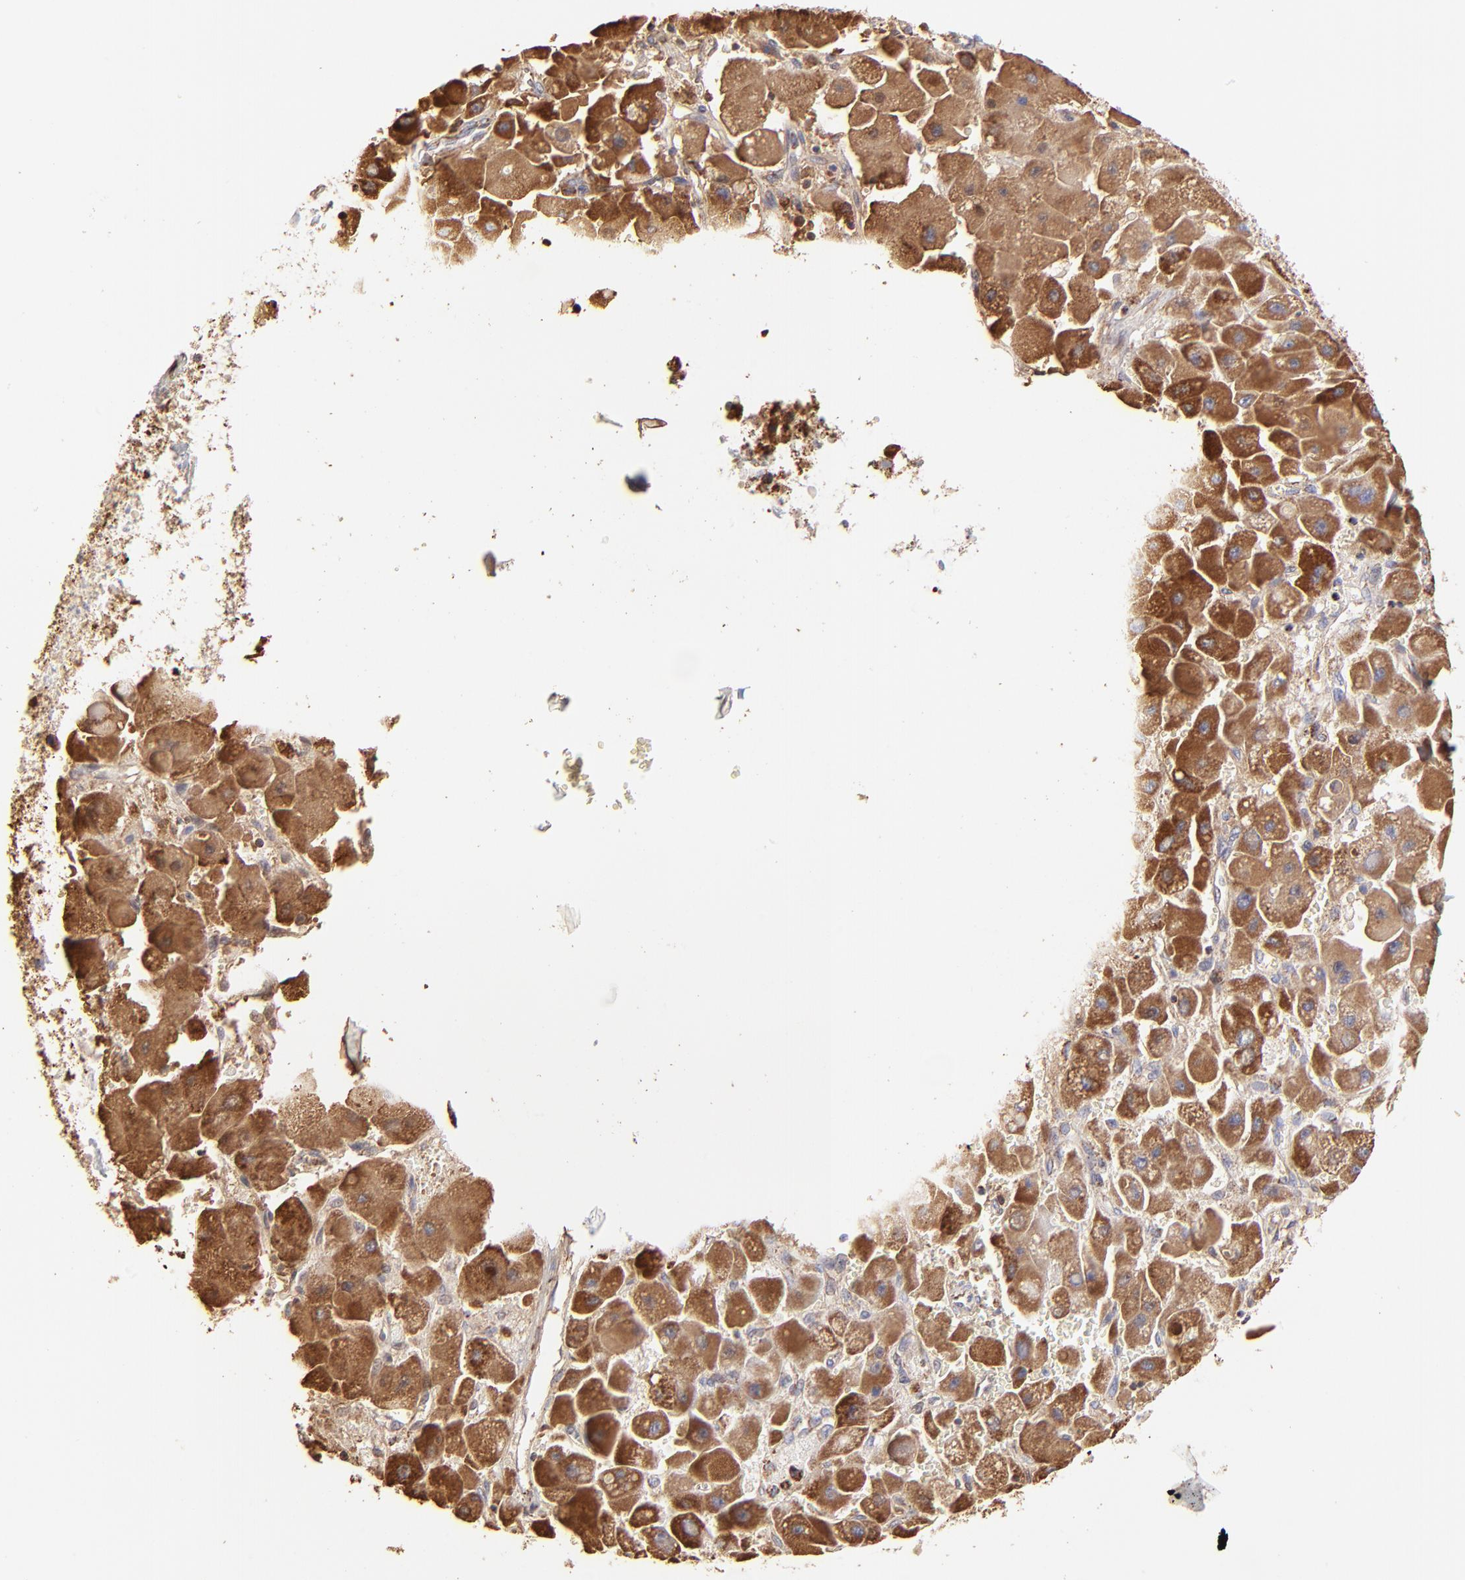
{"staining": {"intensity": "strong", "quantity": ">75%", "location": "cytoplasmic/membranous"}, "tissue": "liver cancer", "cell_type": "Tumor cells", "image_type": "cancer", "snomed": [{"axis": "morphology", "description": "Carcinoma, Hepatocellular, NOS"}, {"axis": "topography", "description": "Liver"}], "caption": "This micrograph demonstrates liver hepatocellular carcinoma stained with immunohistochemistry (IHC) to label a protein in brown. The cytoplasmic/membranous of tumor cells show strong positivity for the protein. Nuclei are counter-stained blue.", "gene": "ECH1", "patient": {"sex": "male", "age": 24}}